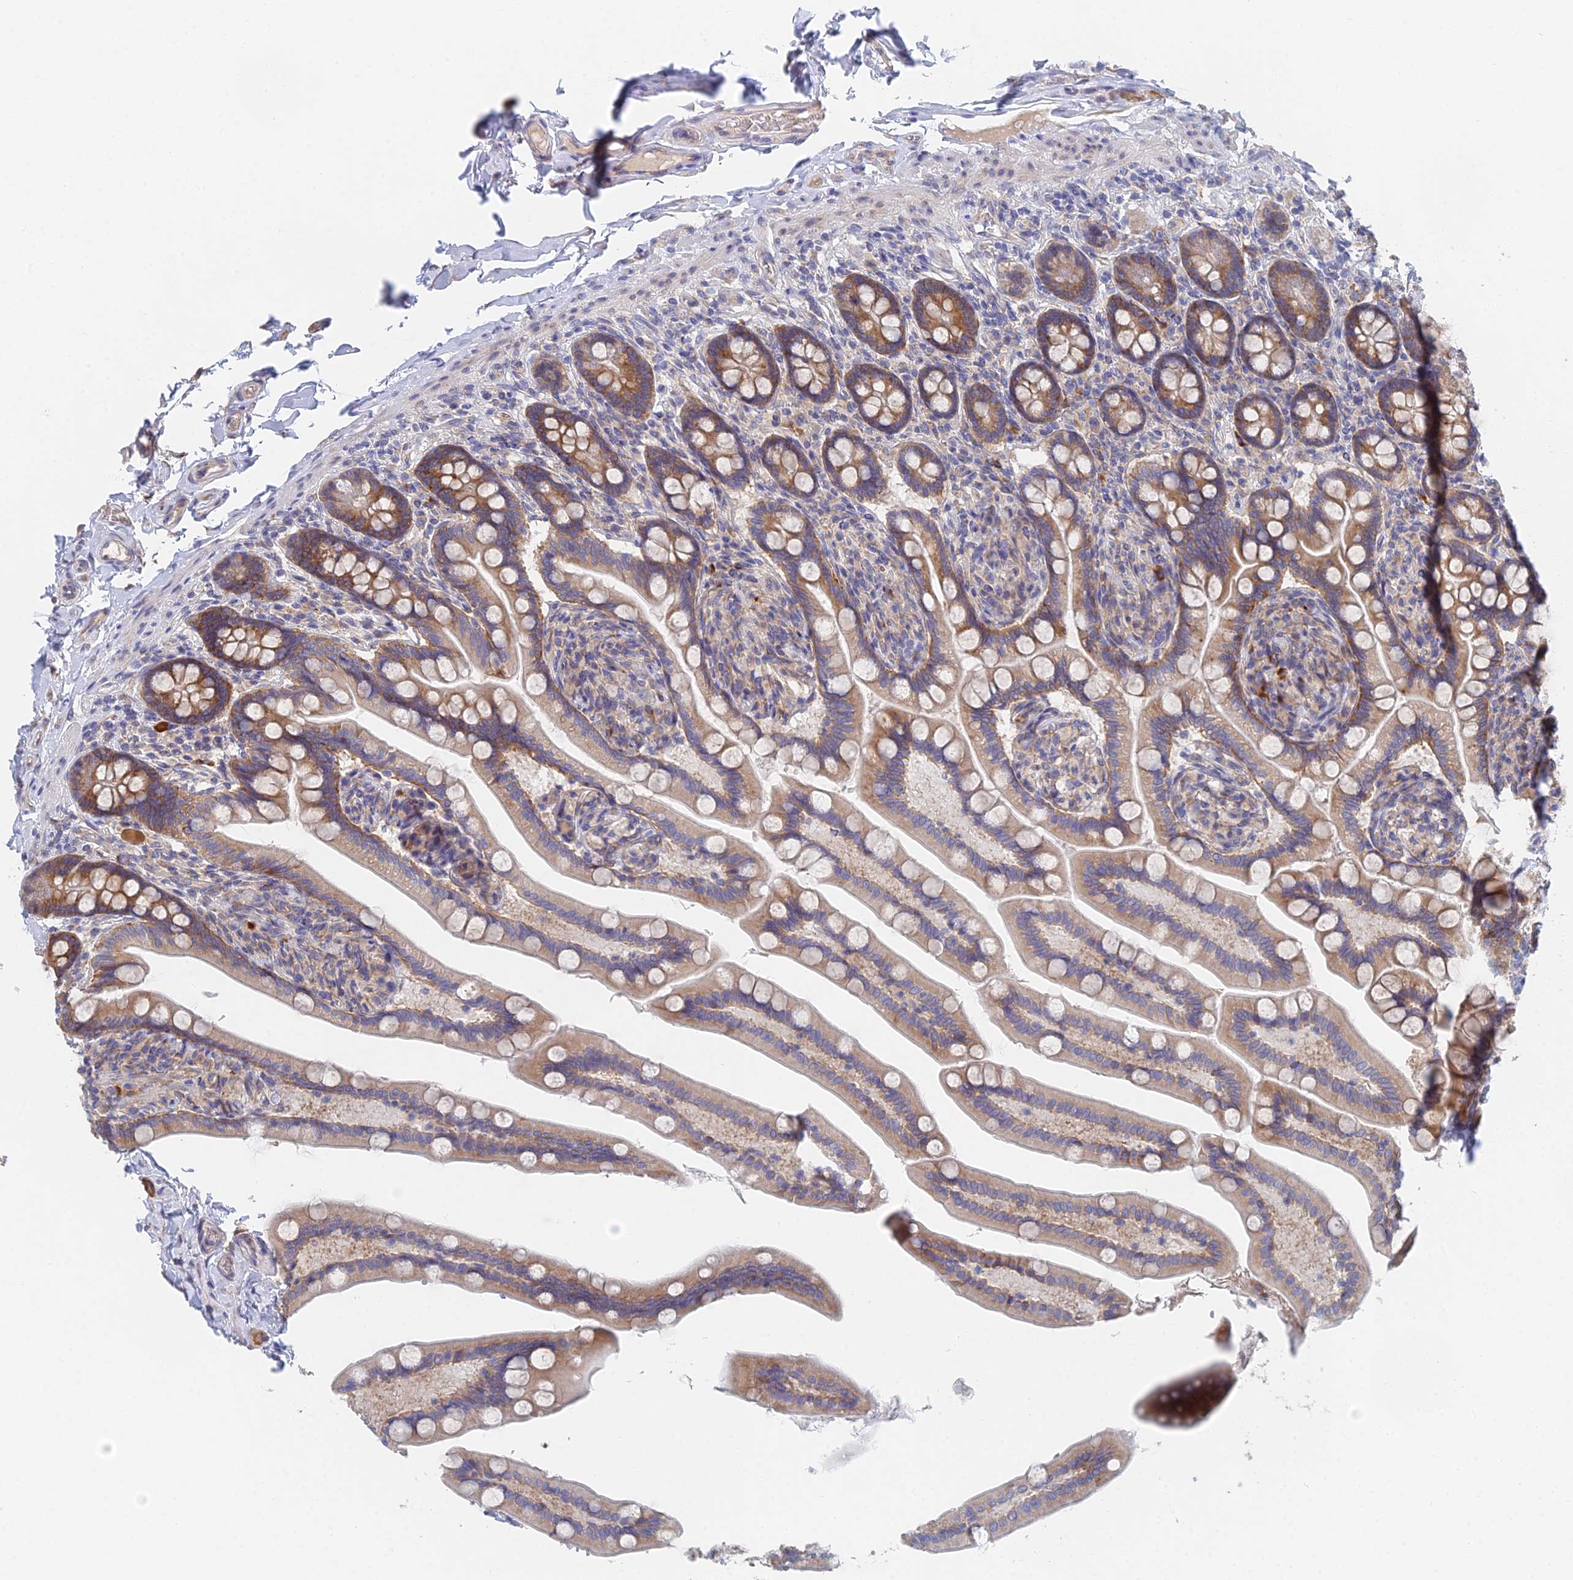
{"staining": {"intensity": "strong", "quantity": "25%-75%", "location": "cytoplasmic/membranous"}, "tissue": "small intestine", "cell_type": "Glandular cells", "image_type": "normal", "snomed": [{"axis": "morphology", "description": "Normal tissue, NOS"}, {"axis": "topography", "description": "Small intestine"}], "caption": "Brown immunohistochemical staining in normal human small intestine reveals strong cytoplasmic/membranous expression in about 25%-75% of glandular cells. (IHC, brightfield microscopy, high magnification).", "gene": "ELOF1", "patient": {"sex": "female", "age": 64}}